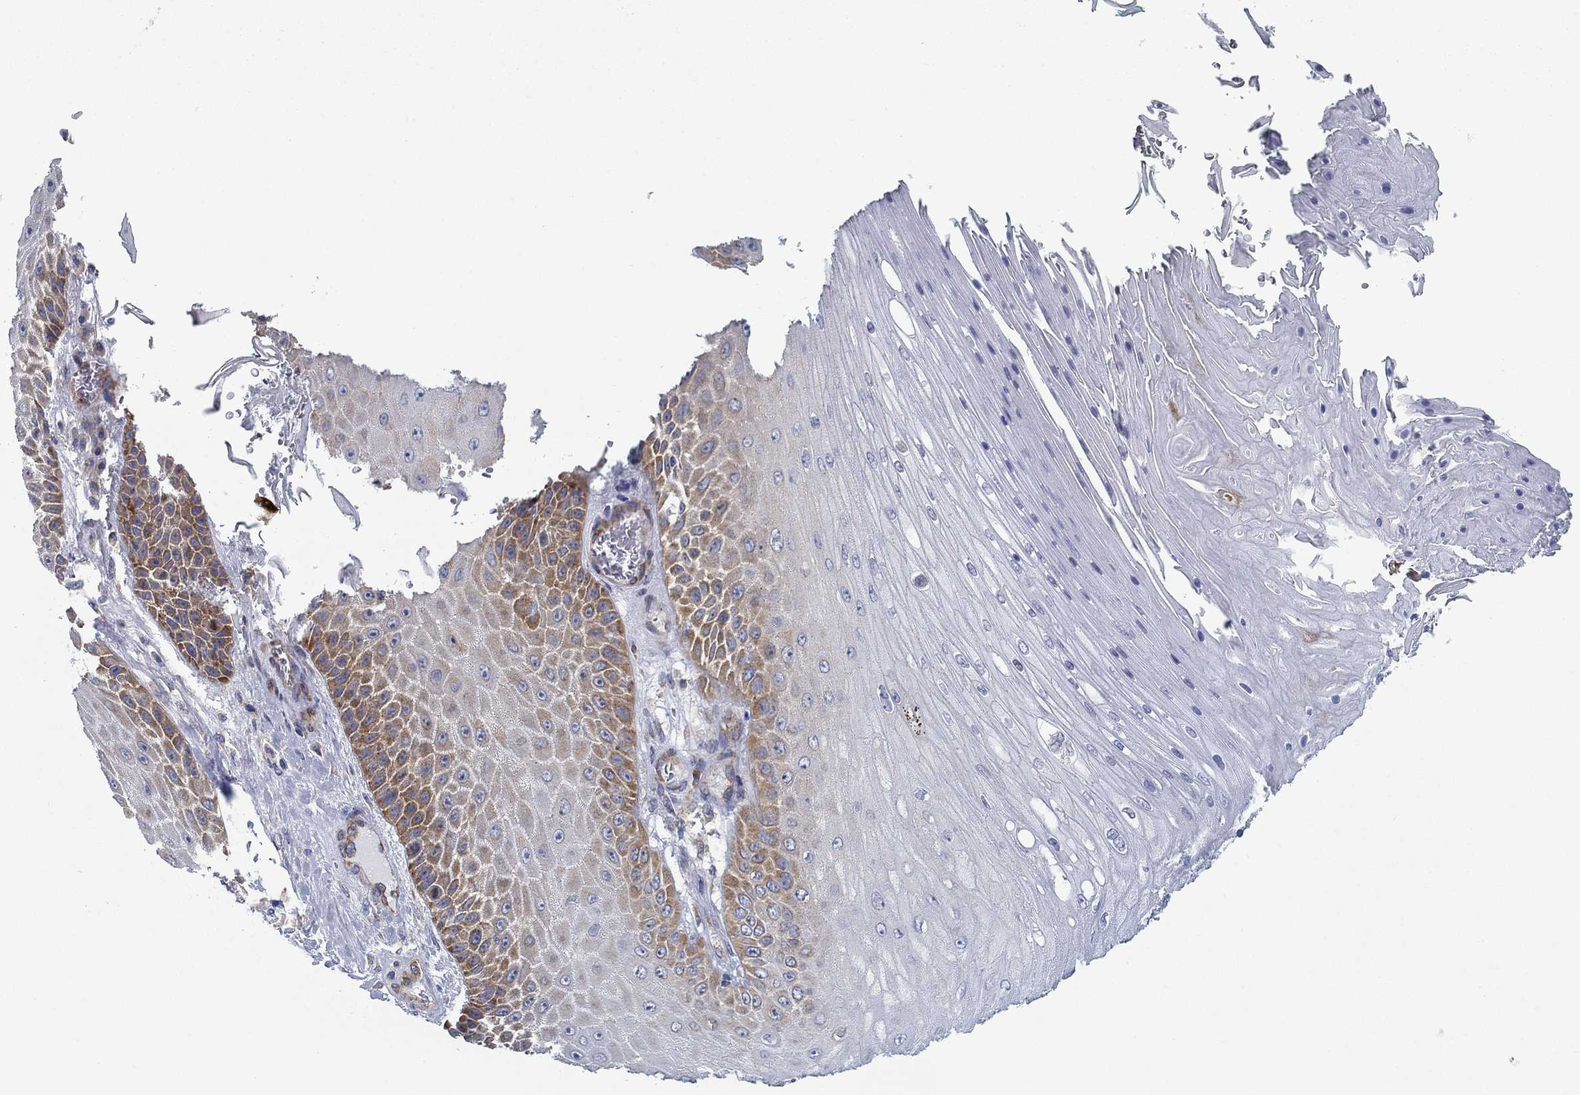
{"staining": {"intensity": "strong", "quantity": "<25%", "location": "cytoplasmic/membranous"}, "tissue": "skin cancer", "cell_type": "Tumor cells", "image_type": "cancer", "snomed": [{"axis": "morphology", "description": "Squamous cell carcinoma, NOS"}, {"axis": "topography", "description": "Skin"}], "caption": "The image exhibits a brown stain indicating the presence of a protein in the cytoplasmic/membranous of tumor cells in squamous cell carcinoma (skin).", "gene": "FXR1", "patient": {"sex": "male", "age": 62}}